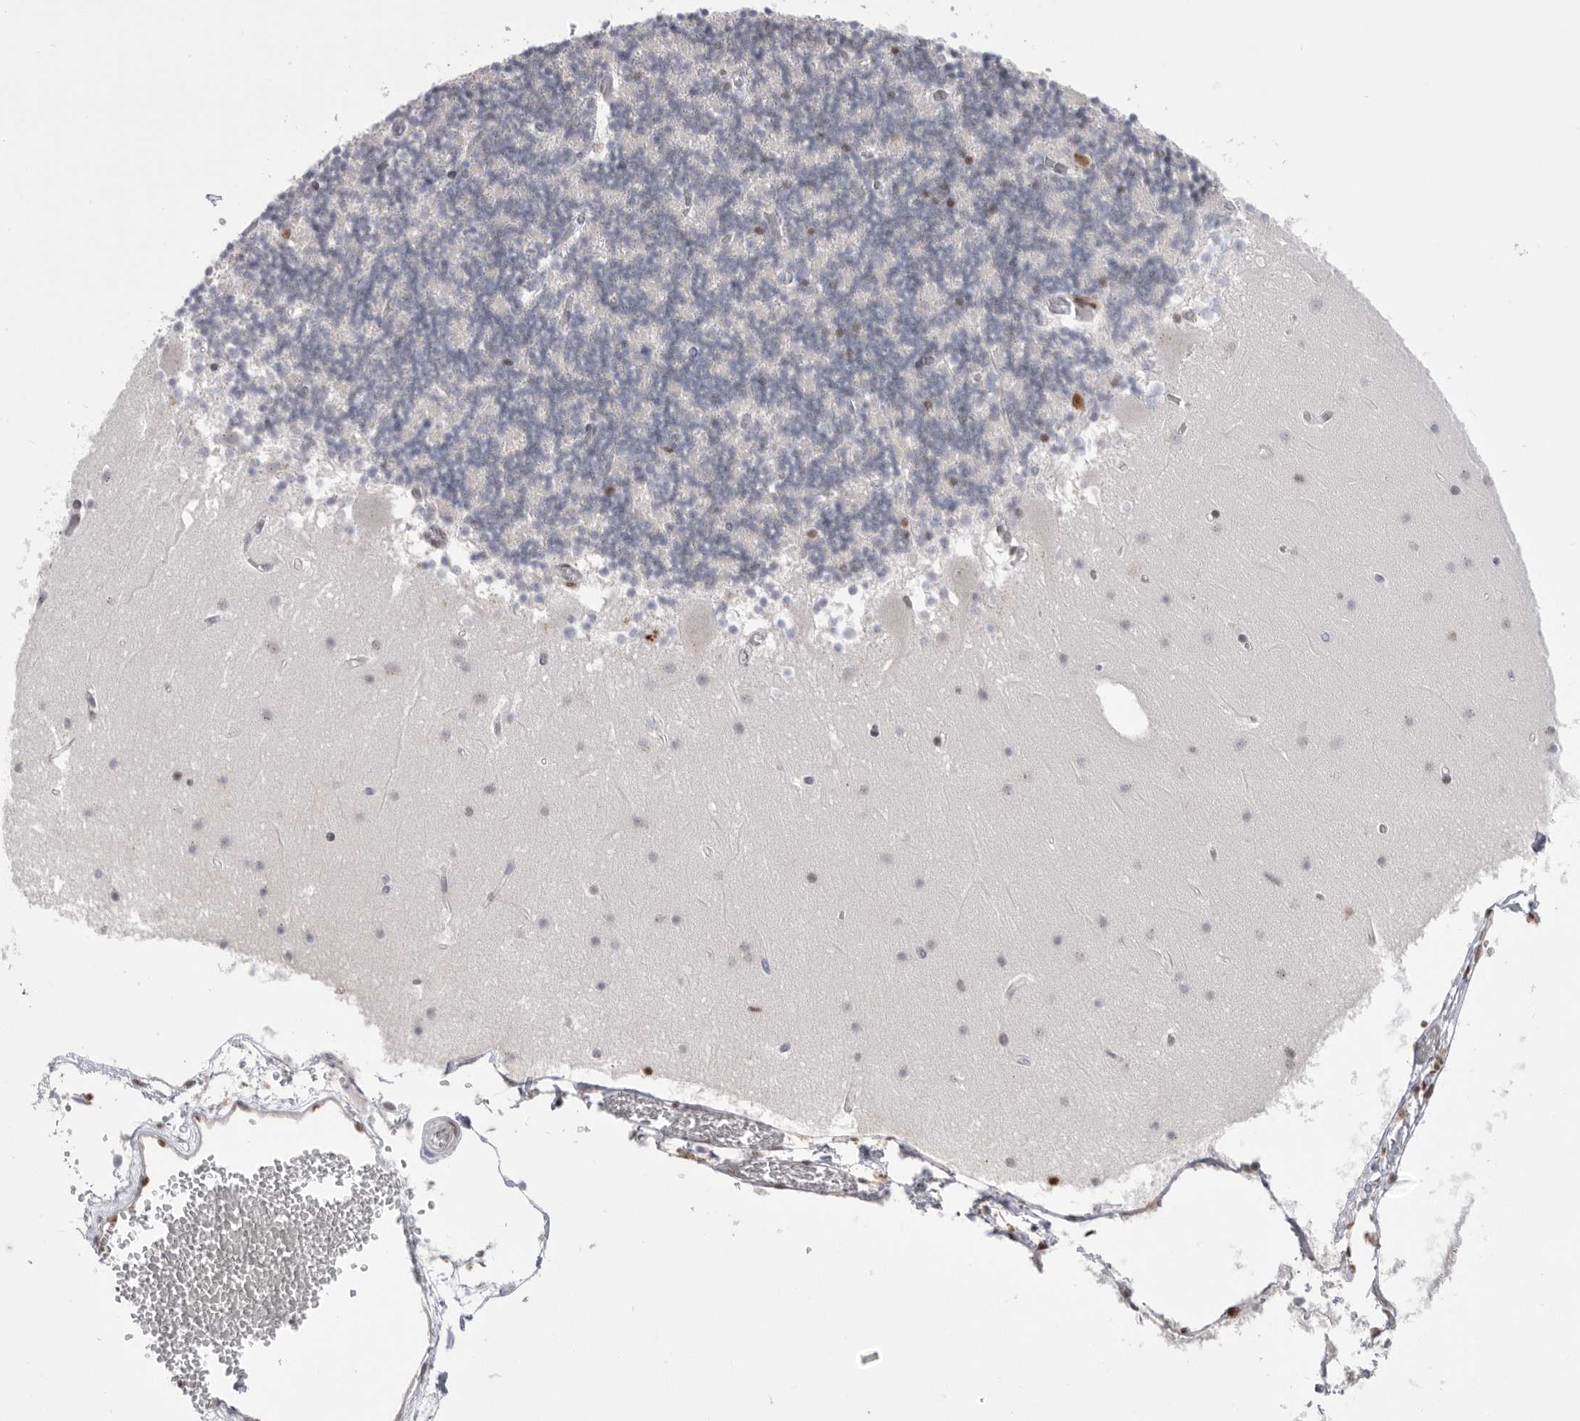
{"staining": {"intensity": "weak", "quantity": "25%-75%", "location": "nuclear"}, "tissue": "cerebellum", "cell_type": "Cells in granular layer", "image_type": "normal", "snomed": [{"axis": "morphology", "description": "Normal tissue, NOS"}, {"axis": "topography", "description": "Cerebellum"}], "caption": "High-power microscopy captured an immunohistochemistry photomicrograph of benign cerebellum, revealing weak nuclear expression in approximately 25%-75% of cells in granular layer.", "gene": "BCLAF3", "patient": {"sex": "female", "age": 28}}